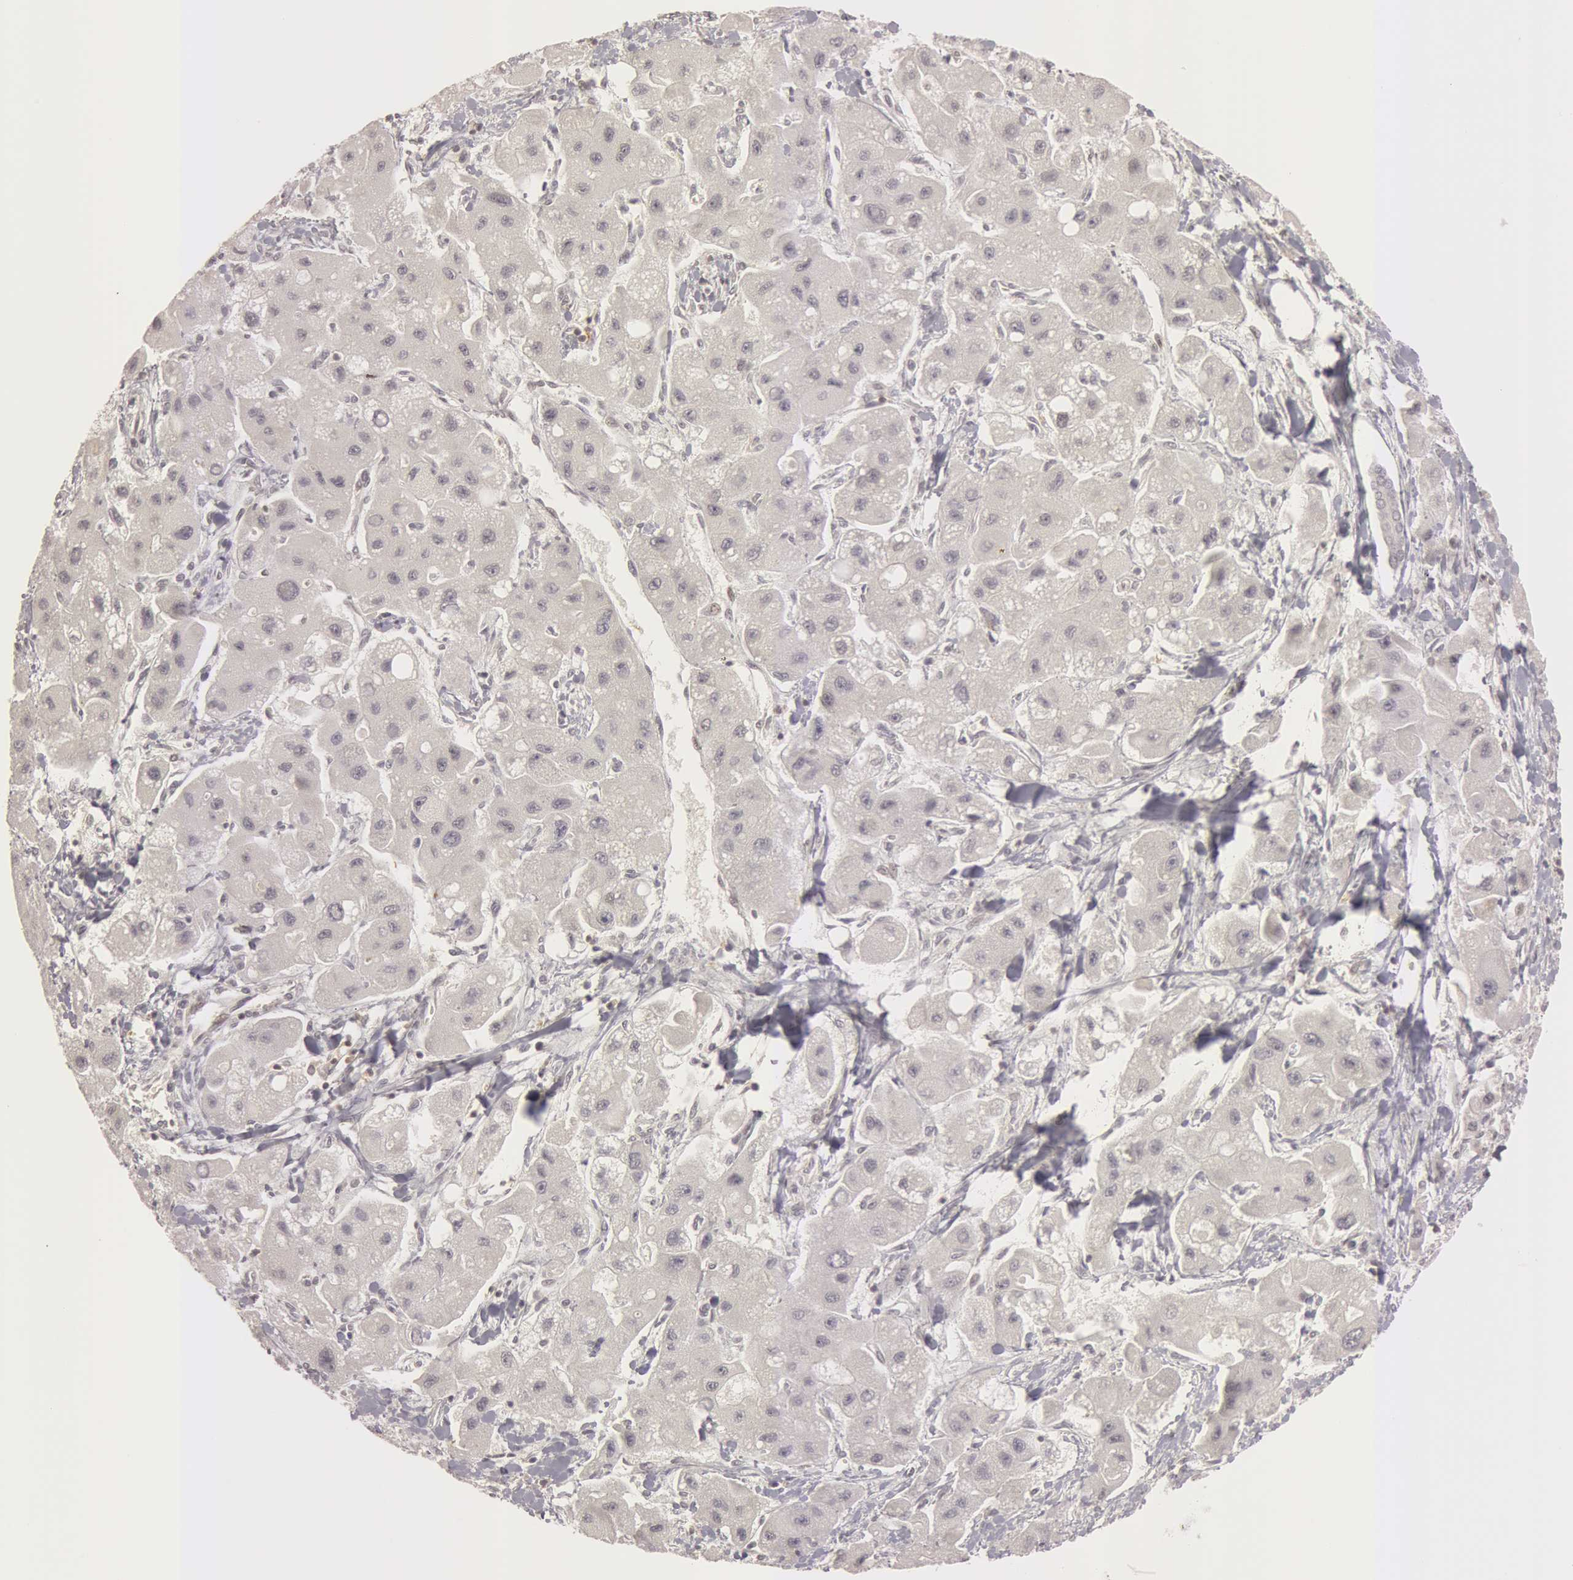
{"staining": {"intensity": "negative", "quantity": "none", "location": "none"}, "tissue": "liver cancer", "cell_type": "Tumor cells", "image_type": "cancer", "snomed": [{"axis": "morphology", "description": "Carcinoma, Hepatocellular, NOS"}, {"axis": "topography", "description": "Liver"}], "caption": "This is an immunohistochemistry (IHC) image of liver cancer. There is no expression in tumor cells.", "gene": "OASL", "patient": {"sex": "male", "age": 24}}